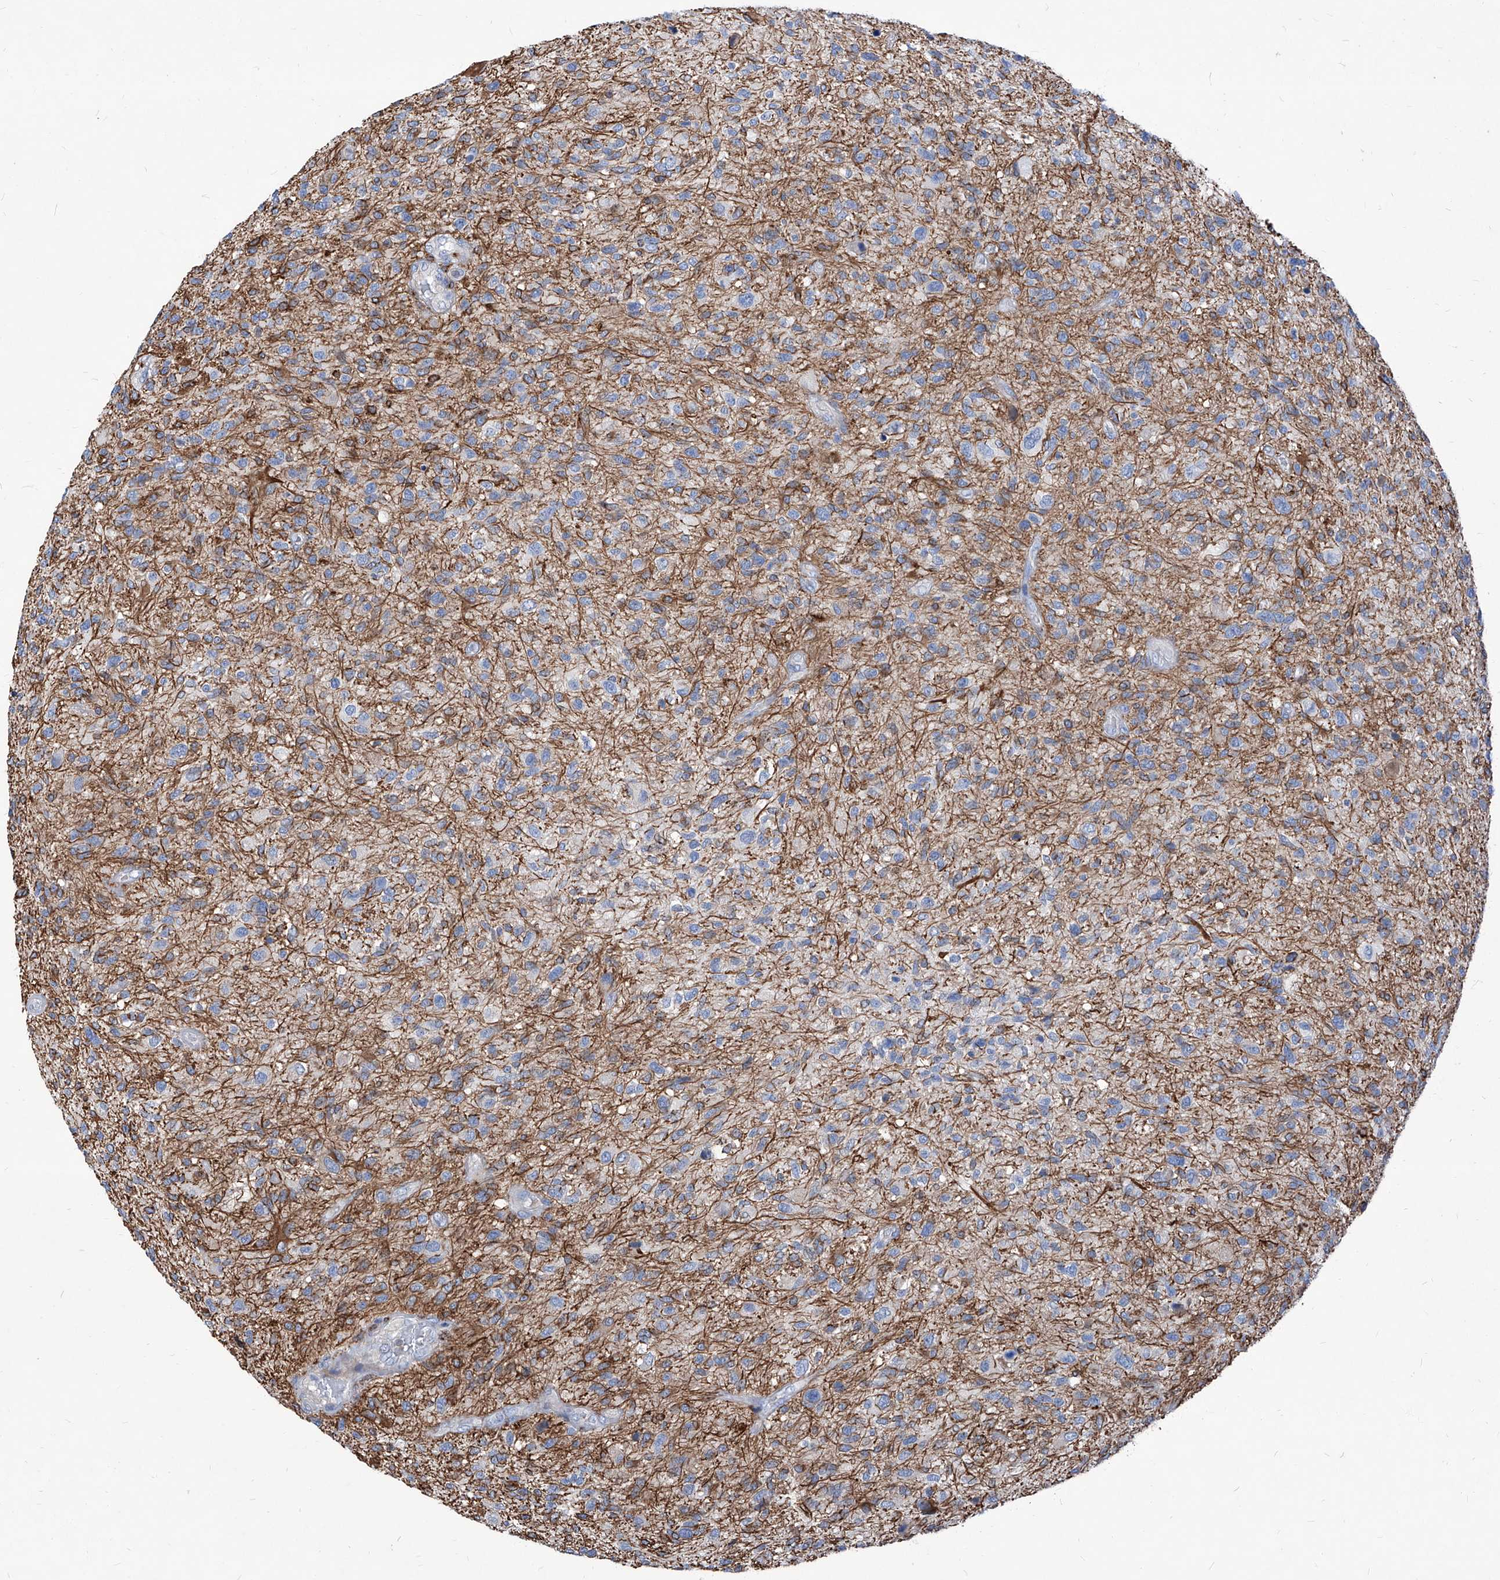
{"staining": {"intensity": "negative", "quantity": "none", "location": "none"}, "tissue": "glioma", "cell_type": "Tumor cells", "image_type": "cancer", "snomed": [{"axis": "morphology", "description": "Glioma, malignant, High grade"}, {"axis": "topography", "description": "Brain"}], "caption": "A high-resolution micrograph shows immunohistochemistry staining of malignant high-grade glioma, which shows no significant positivity in tumor cells. Nuclei are stained in blue.", "gene": "UBOX5", "patient": {"sex": "male", "age": 47}}